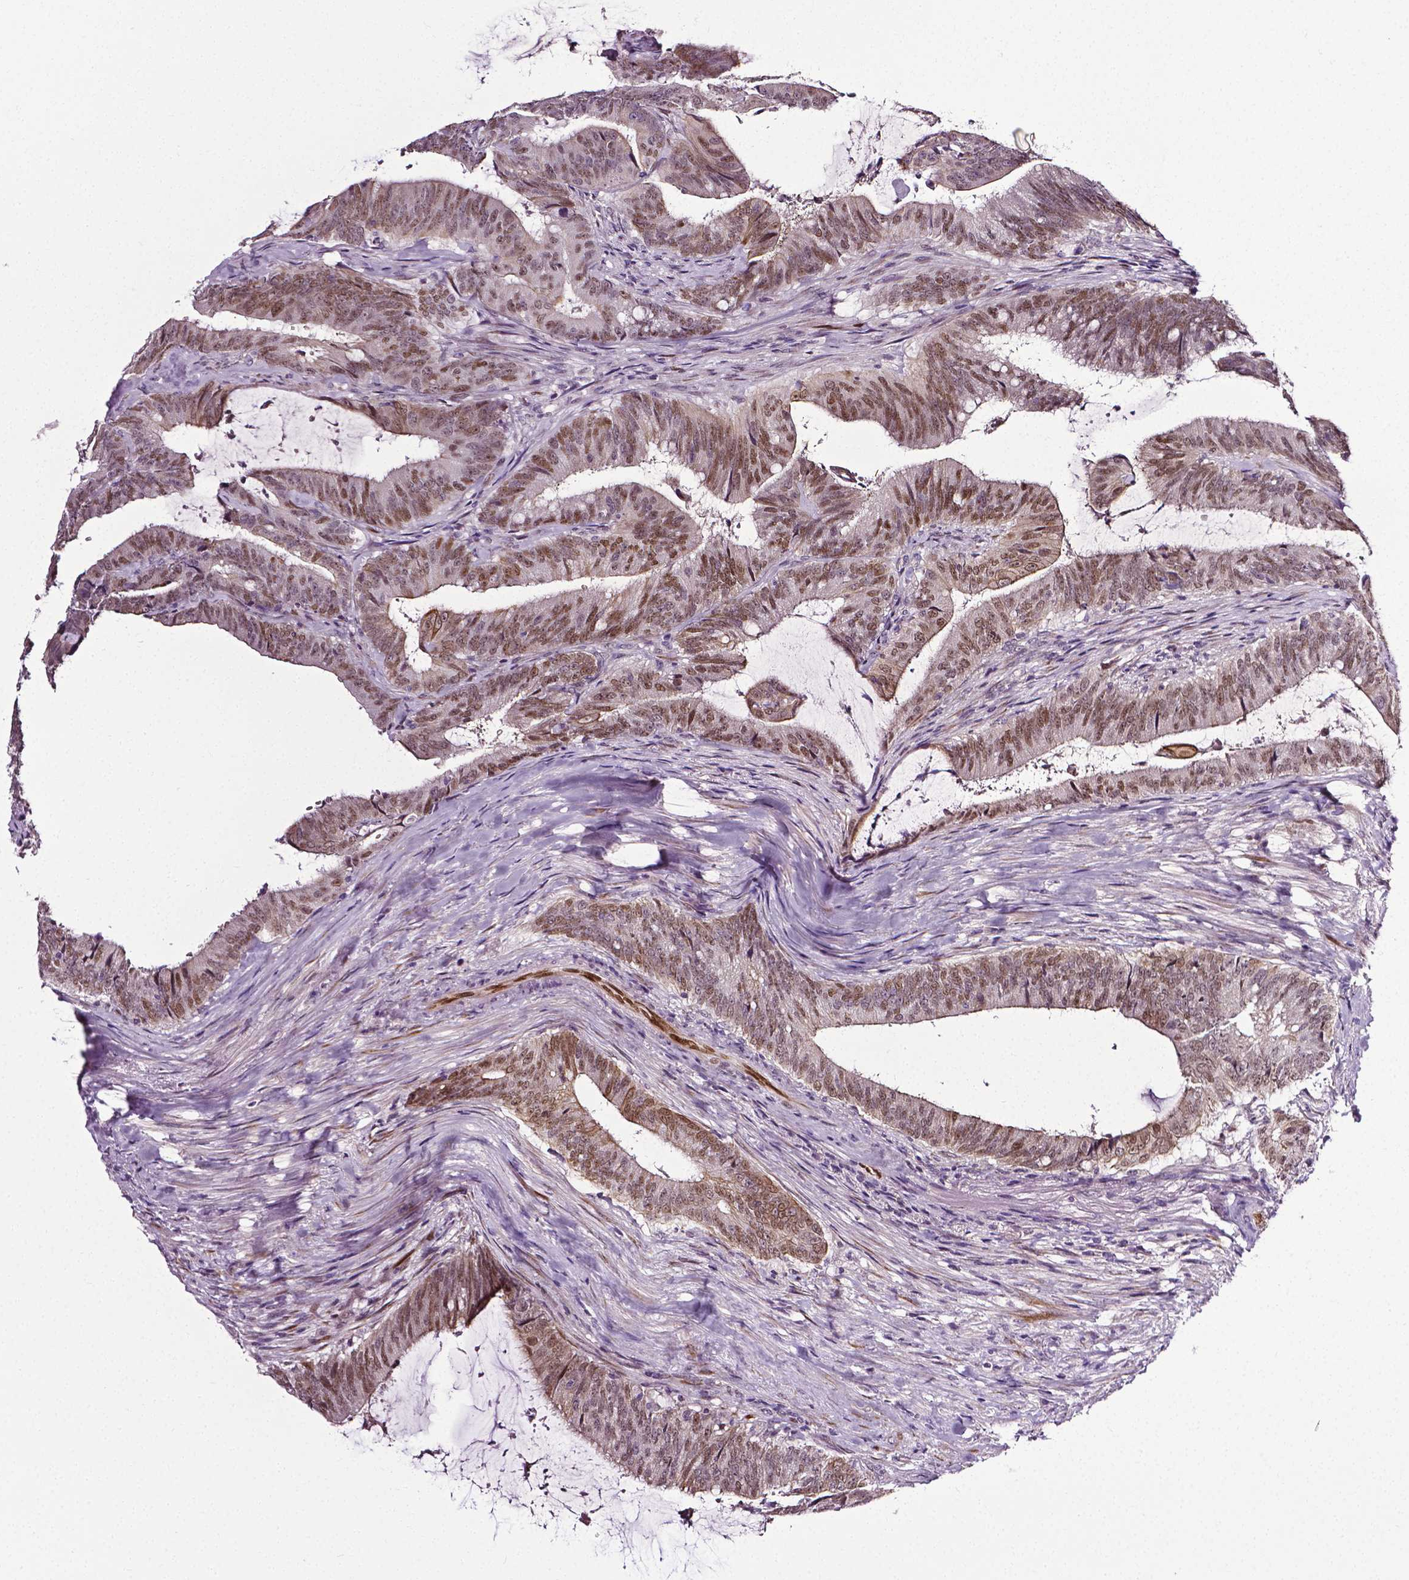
{"staining": {"intensity": "moderate", "quantity": "25%-75%", "location": "nuclear"}, "tissue": "colorectal cancer", "cell_type": "Tumor cells", "image_type": "cancer", "snomed": [{"axis": "morphology", "description": "Adenocarcinoma, NOS"}, {"axis": "topography", "description": "Colon"}], "caption": "An IHC photomicrograph of neoplastic tissue is shown. Protein staining in brown highlights moderate nuclear positivity in colorectal cancer within tumor cells.", "gene": "PTGER3", "patient": {"sex": "female", "age": 43}}